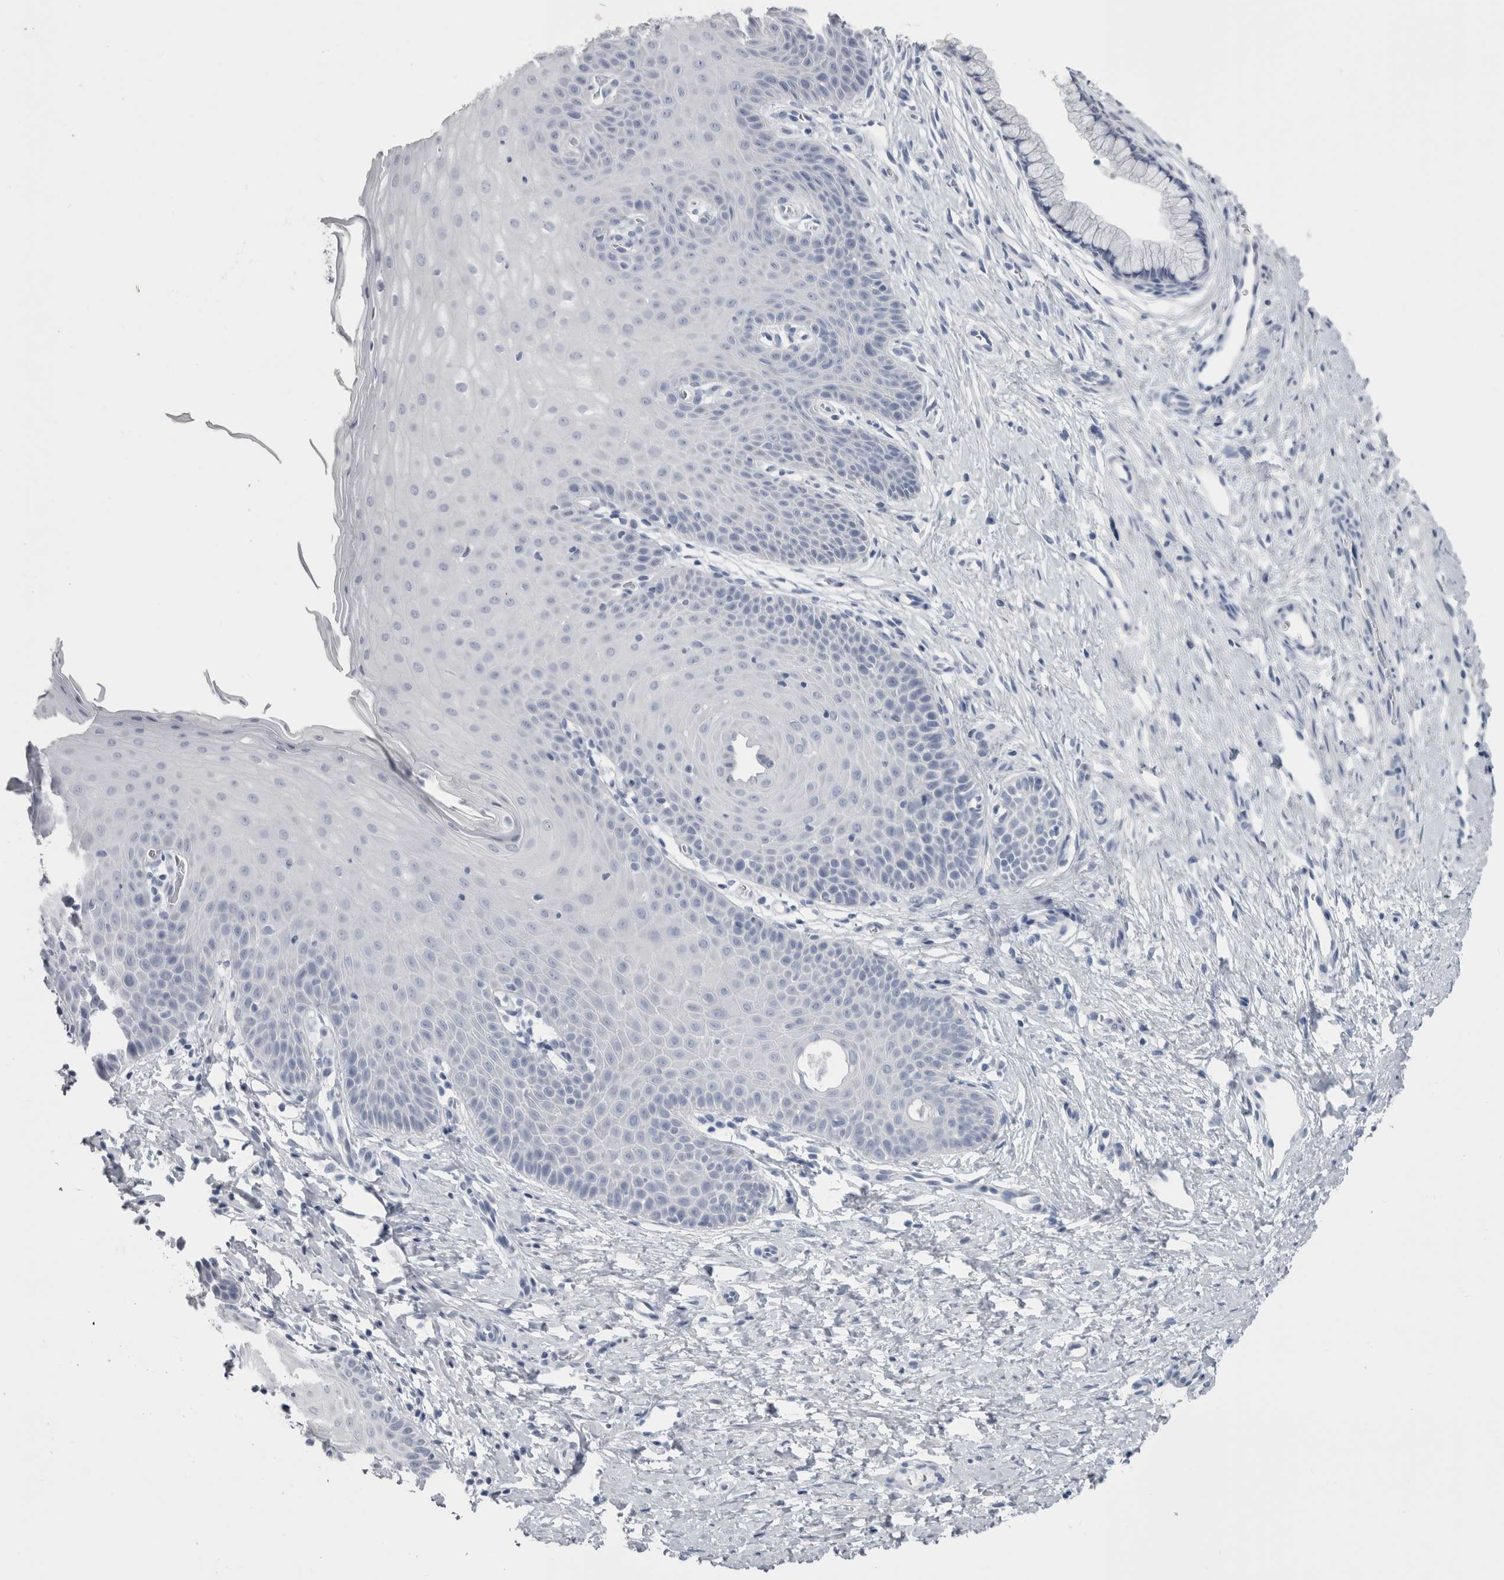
{"staining": {"intensity": "negative", "quantity": "none", "location": "none"}, "tissue": "cervix", "cell_type": "Glandular cells", "image_type": "normal", "snomed": [{"axis": "morphology", "description": "Normal tissue, NOS"}, {"axis": "topography", "description": "Cervix"}], "caption": "Immunohistochemistry (IHC) image of benign cervix: cervix stained with DAB (3,3'-diaminobenzidine) shows no significant protein positivity in glandular cells. Brightfield microscopy of immunohistochemistry (IHC) stained with DAB (brown) and hematoxylin (blue), captured at high magnification.", "gene": "PTH", "patient": {"sex": "female", "age": 36}}